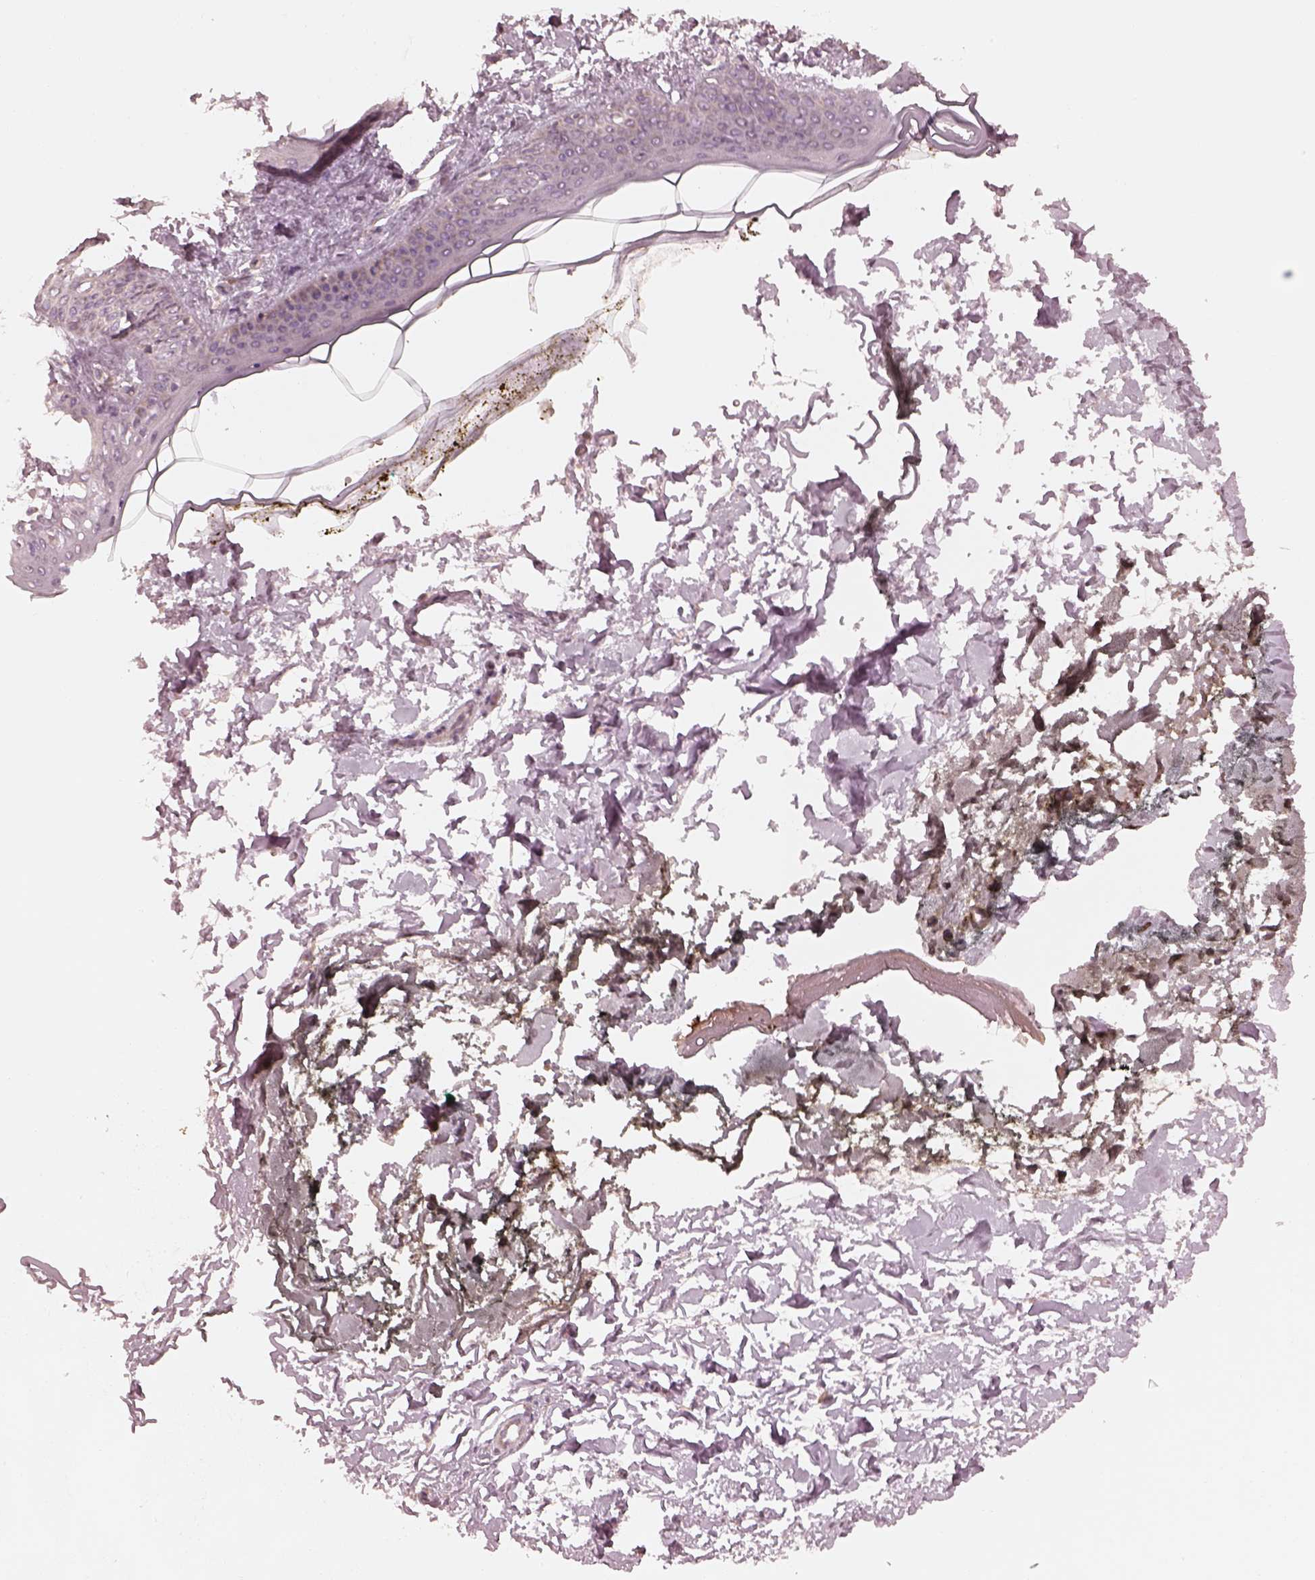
{"staining": {"intensity": "negative", "quantity": "none", "location": "none"}, "tissue": "skin", "cell_type": "Fibroblasts", "image_type": "normal", "snomed": [{"axis": "morphology", "description": "Normal tissue, NOS"}, {"axis": "topography", "description": "Skin"}], "caption": "IHC image of benign skin: human skin stained with DAB shows no significant protein expression in fibroblasts.", "gene": "SLC25A46", "patient": {"sex": "female", "age": 34}}